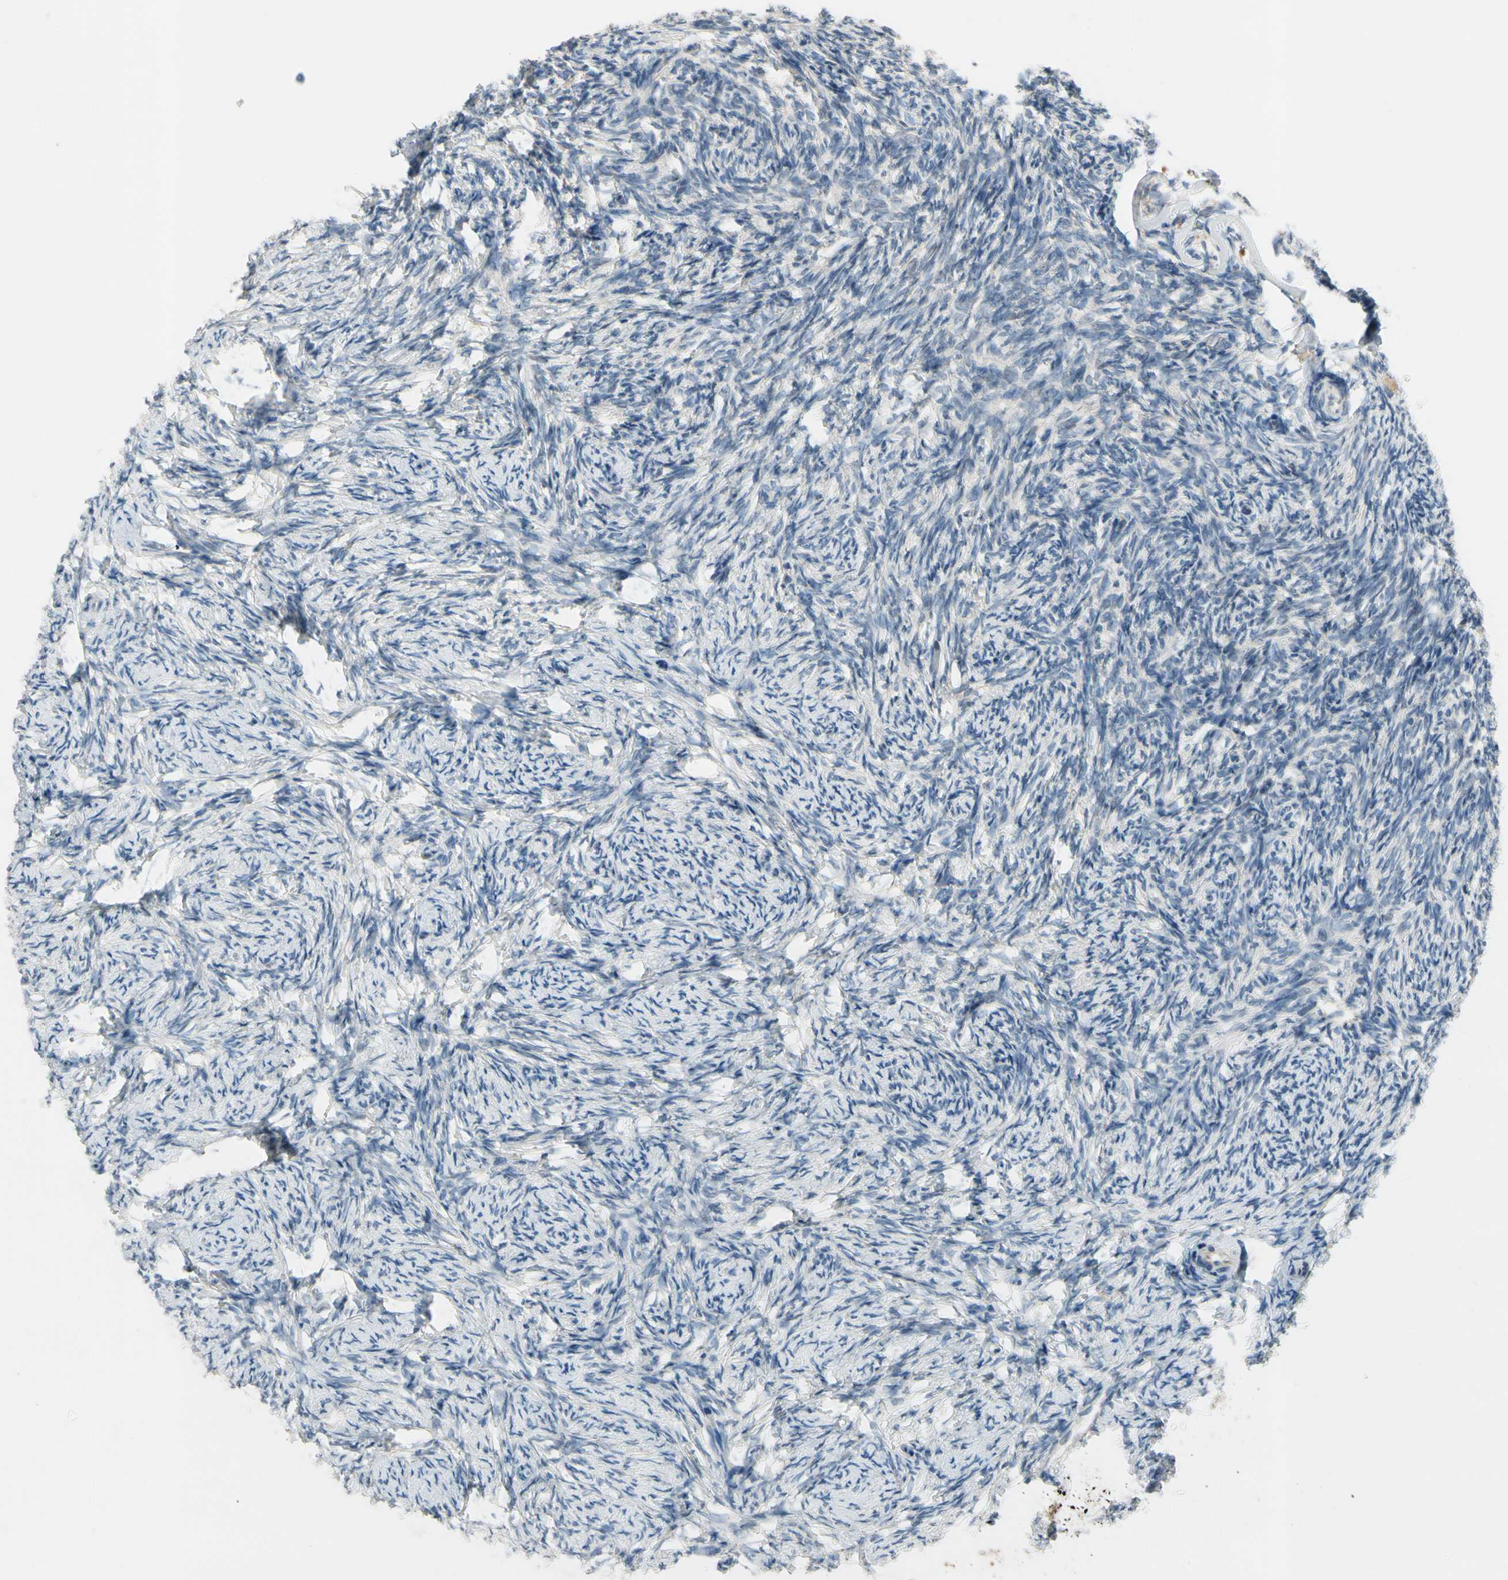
{"staining": {"intensity": "weak", "quantity": ">75%", "location": "cytoplasmic/membranous"}, "tissue": "ovary", "cell_type": "Follicle cells", "image_type": "normal", "snomed": [{"axis": "morphology", "description": "Normal tissue, NOS"}, {"axis": "topography", "description": "Ovary"}], "caption": "Protein staining of benign ovary displays weak cytoplasmic/membranous positivity in about >75% of follicle cells.", "gene": "PIP5K1B", "patient": {"sex": "female", "age": 60}}